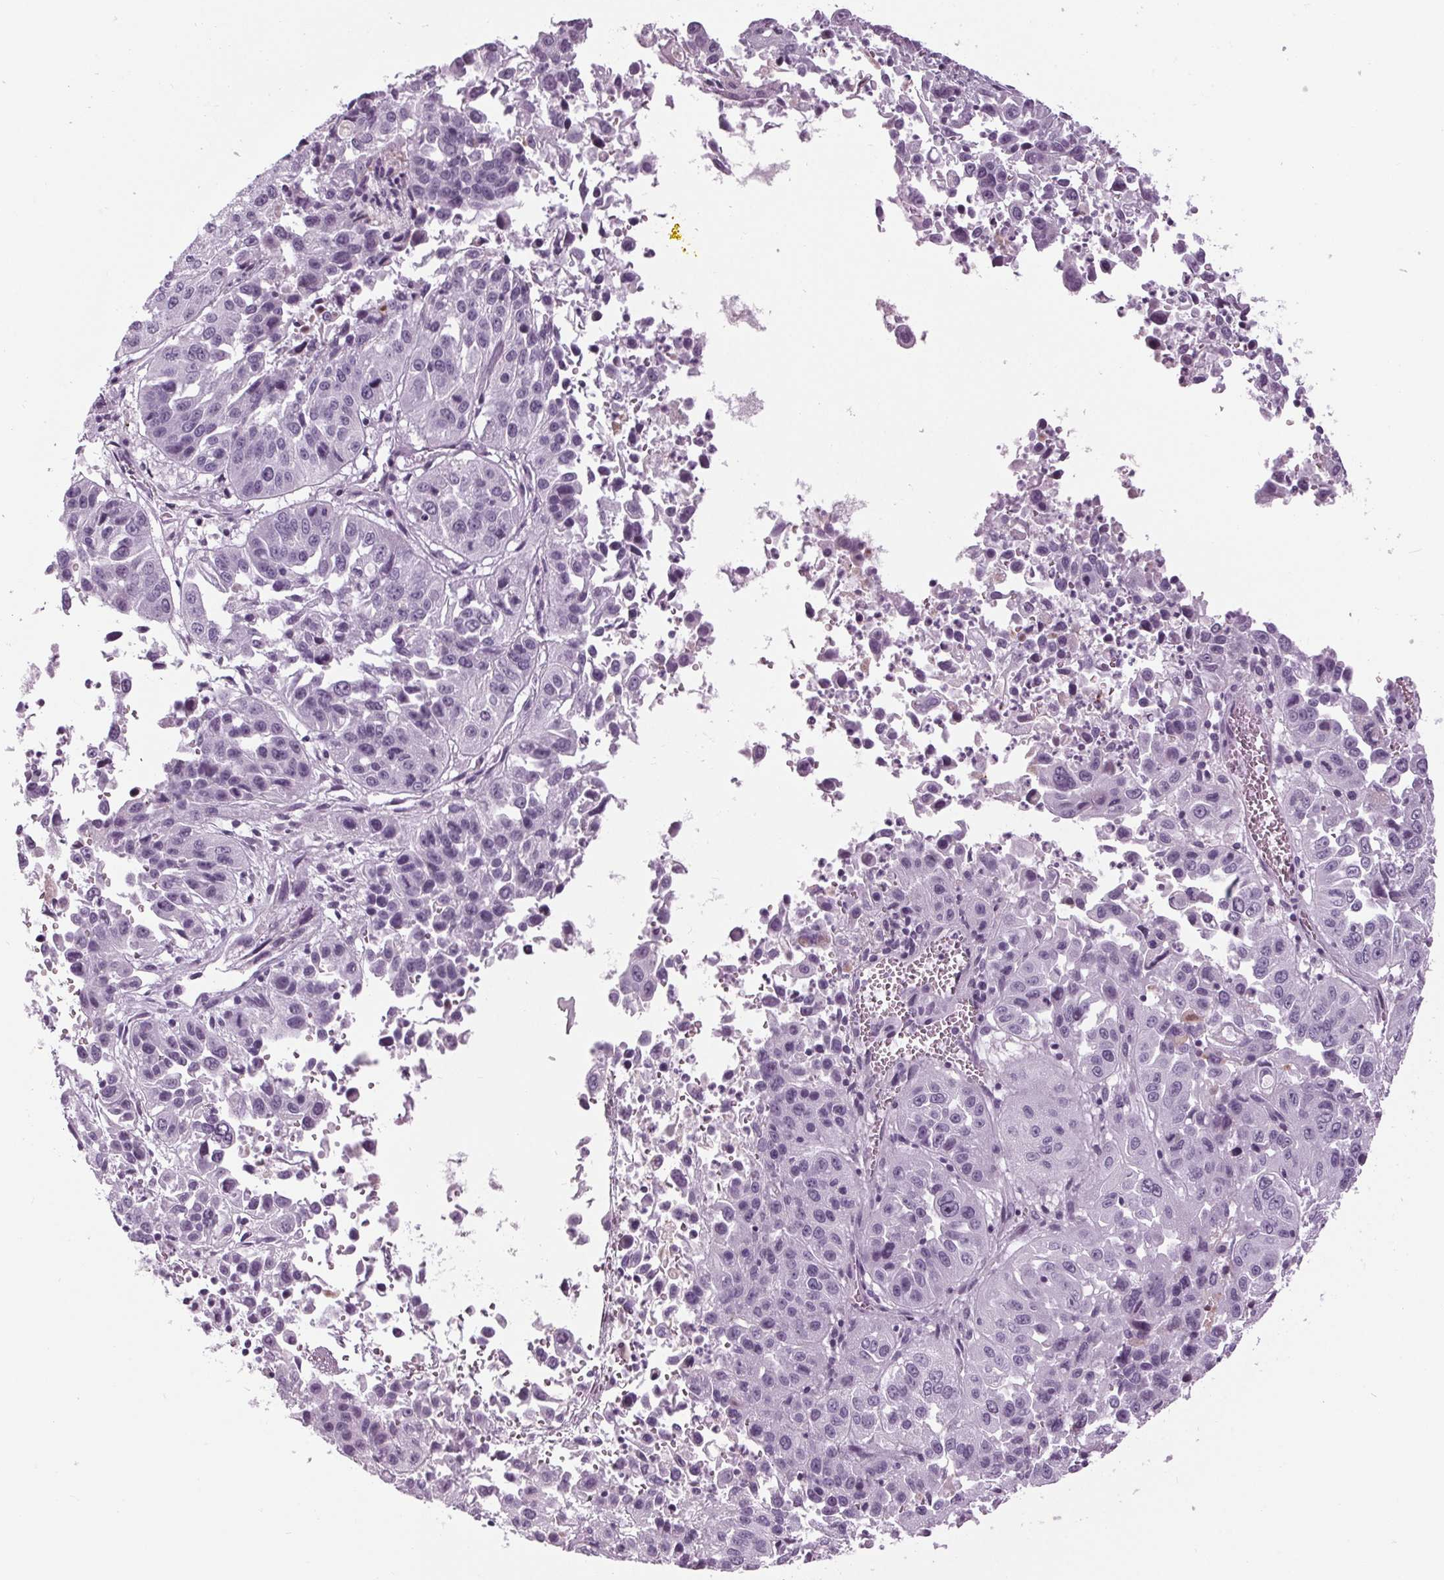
{"staining": {"intensity": "negative", "quantity": "none", "location": "none"}, "tissue": "lung cancer", "cell_type": "Tumor cells", "image_type": "cancer", "snomed": [{"axis": "morphology", "description": "Squamous cell carcinoma, NOS"}, {"axis": "topography", "description": "Lung"}], "caption": "Human lung squamous cell carcinoma stained for a protein using immunohistochemistry shows no positivity in tumor cells.", "gene": "CYP3A43", "patient": {"sex": "female", "age": 61}}